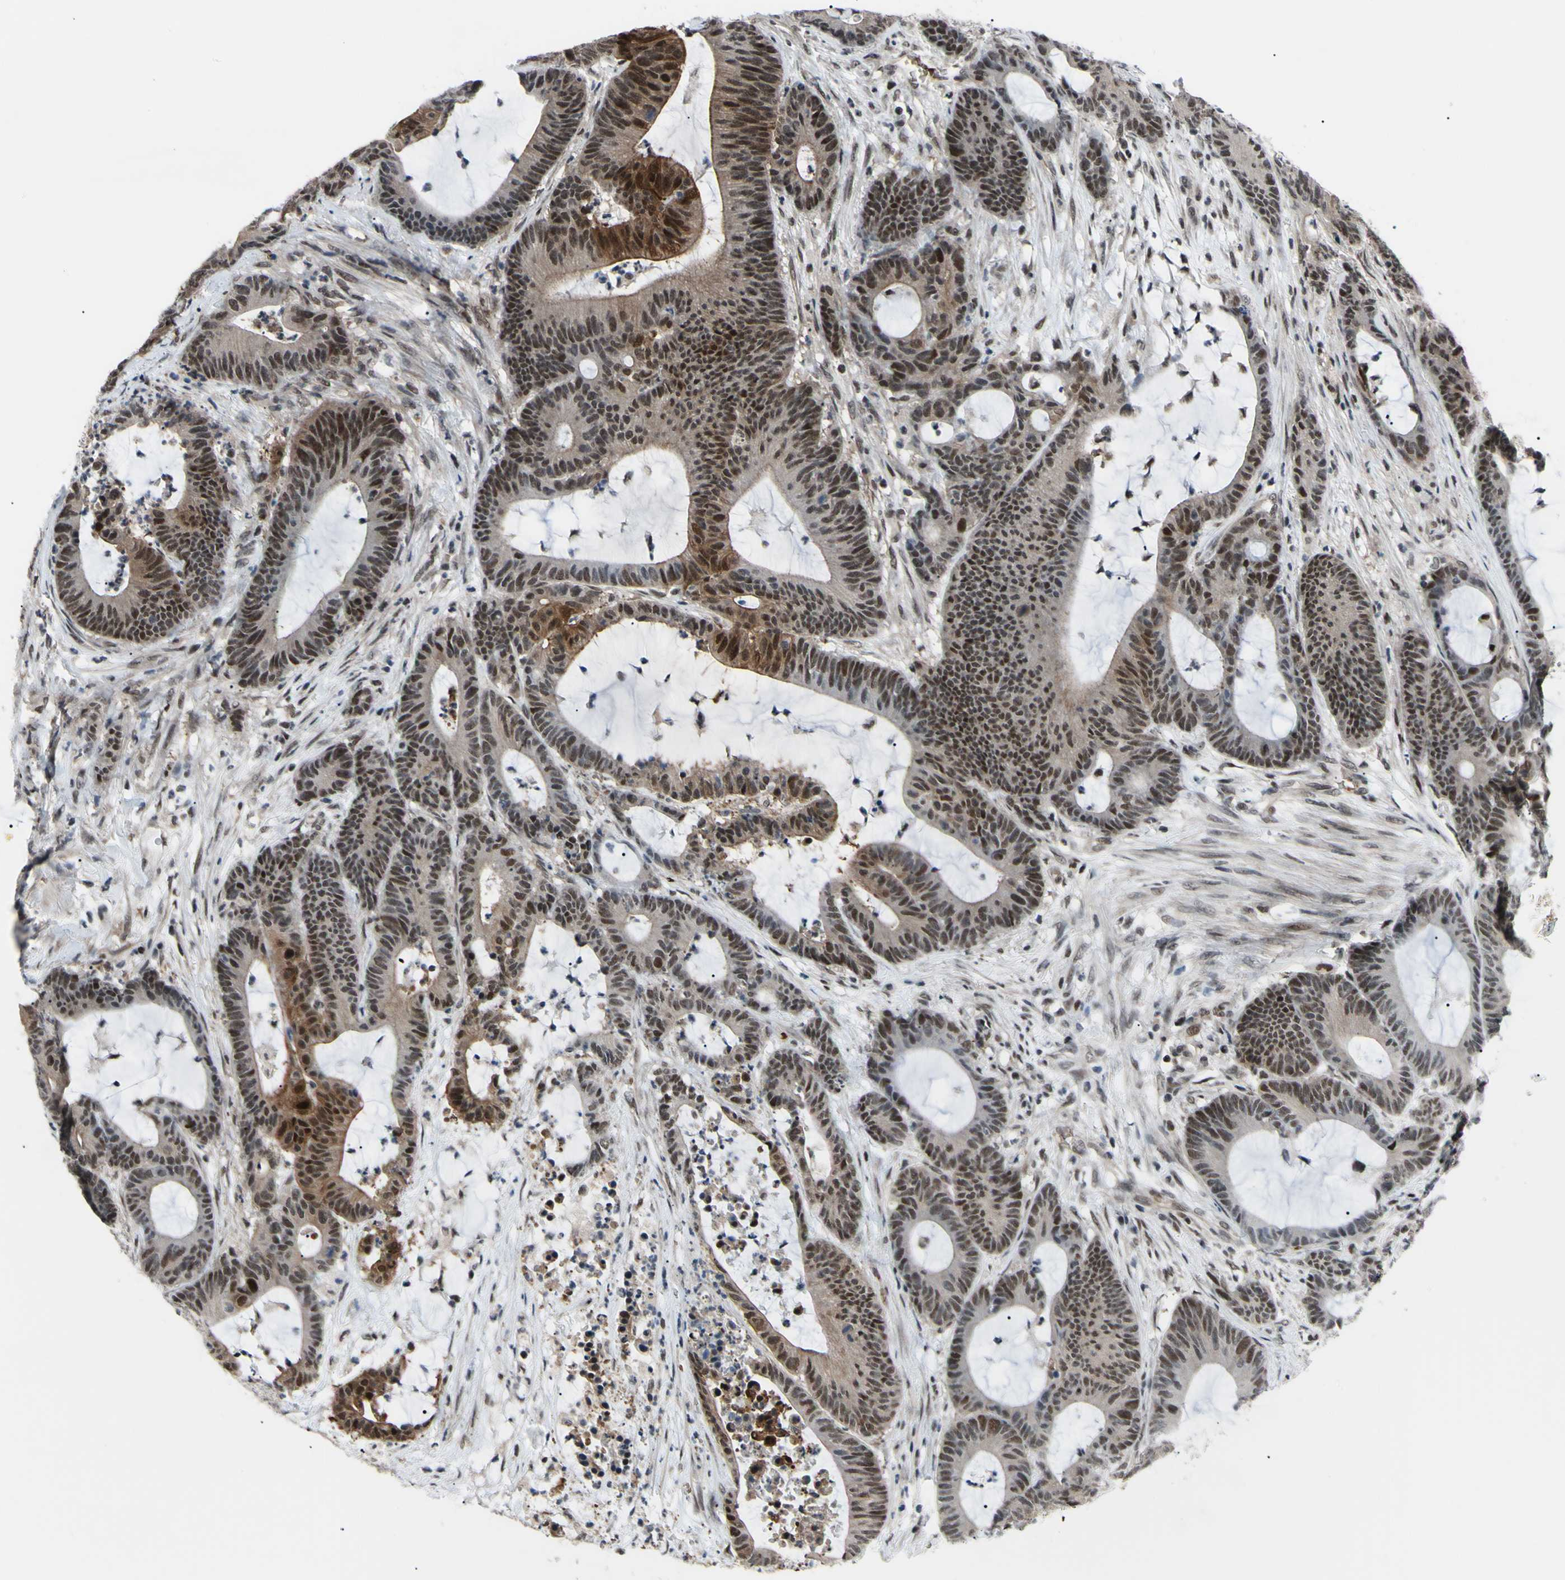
{"staining": {"intensity": "moderate", "quantity": ">75%", "location": "cytoplasmic/membranous,nuclear"}, "tissue": "colorectal cancer", "cell_type": "Tumor cells", "image_type": "cancer", "snomed": [{"axis": "morphology", "description": "Adenocarcinoma, NOS"}, {"axis": "topography", "description": "Colon"}], "caption": "A brown stain highlights moderate cytoplasmic/membranous and nuclear positivity of a protein in human colorectal cancer tumor cells.", "gene": "THAP12", "patient": {"sex": "female", "age": 84}}